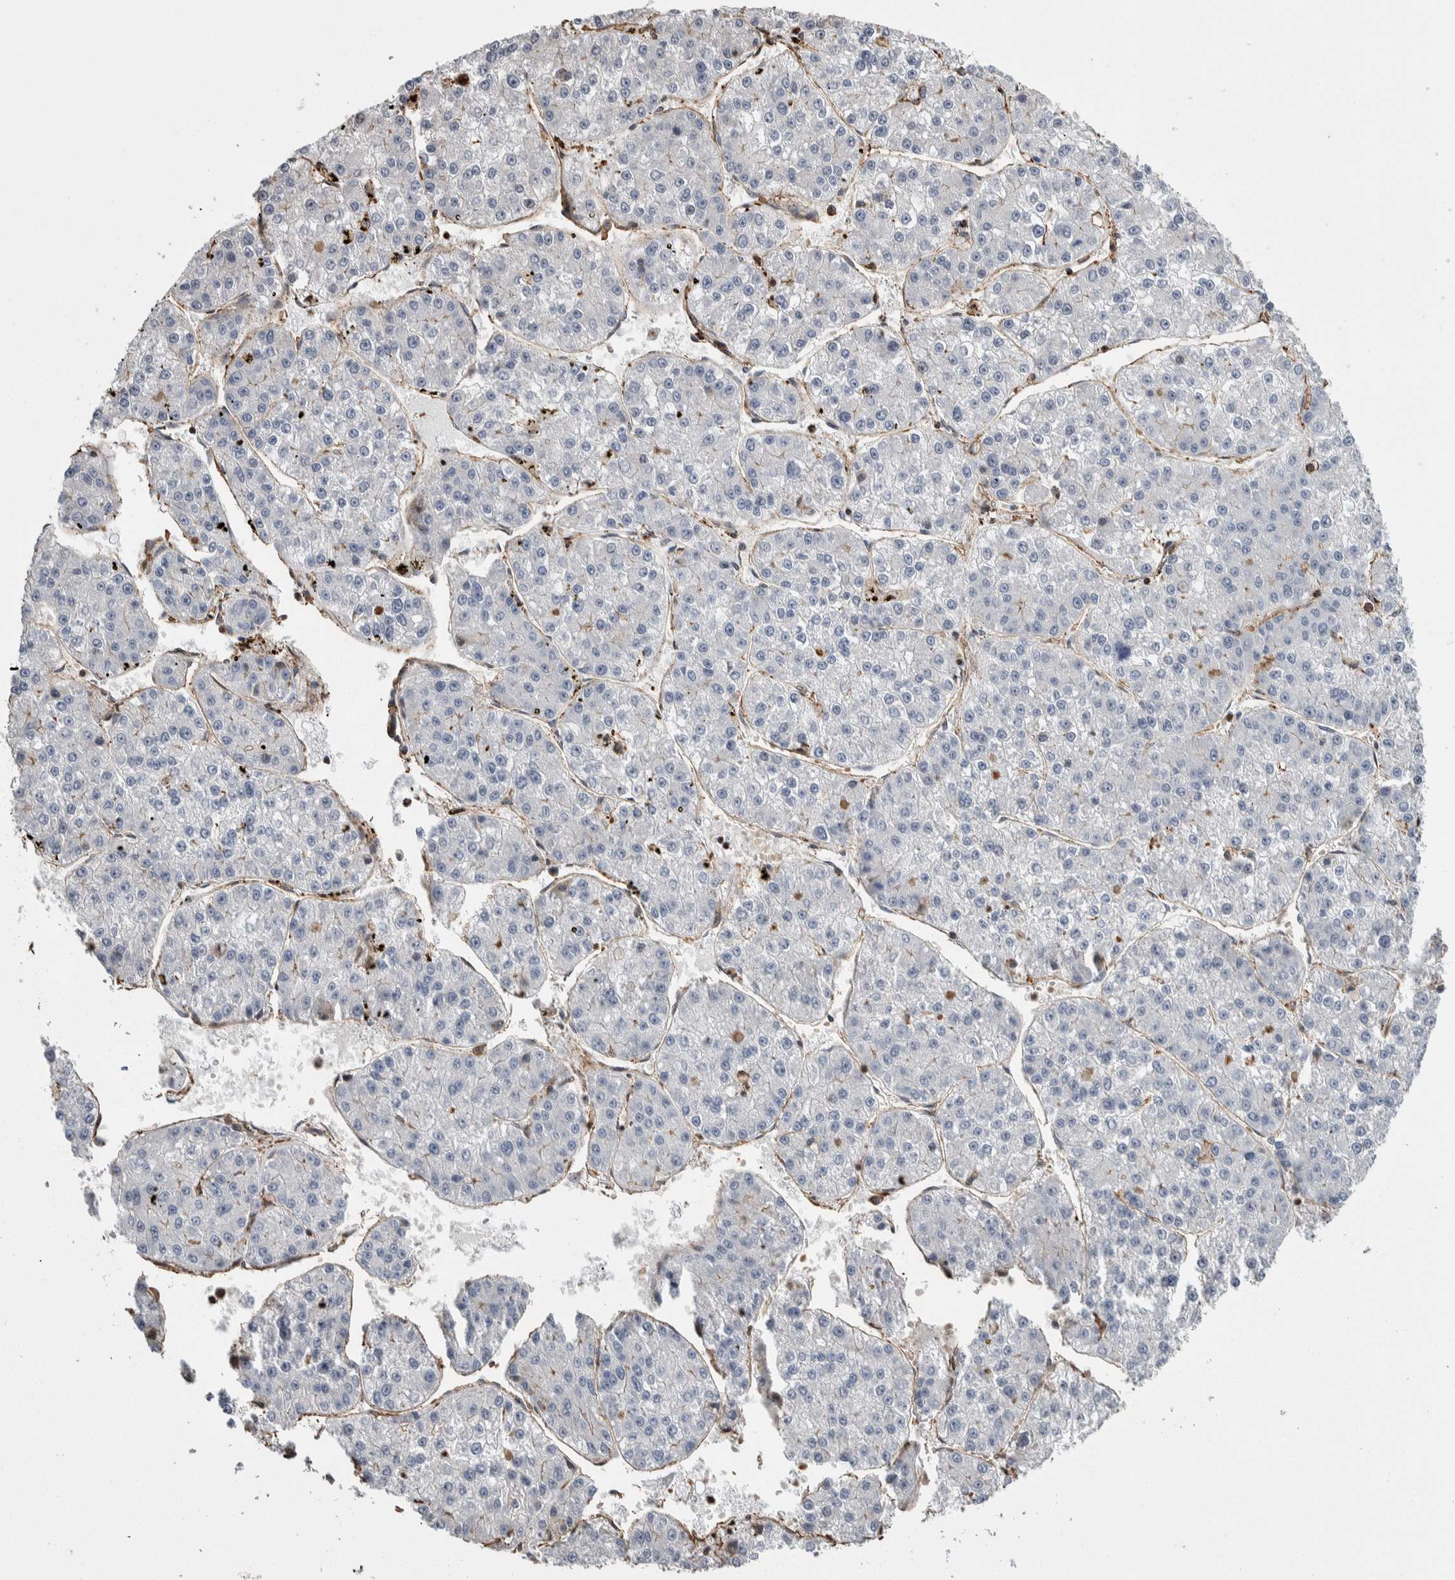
{"staining": {"intensity": "negative", "quantity": "none", "location": "none"}, "tissue": "liver cancer", "cell_type": "Tumor cells", "image_type": "cancer", "snomed": [{"axis": "morphology", "description": "Carcinoma, Hepatocellular, NOS"}, {"axis": "topography", "description": "Liver"}], "caption": "An image of liver cancer (hepatocellular carcinoma) stained for a protein displays no brown staining in tumor cells.", "gene": "ENPP2", "patient": {"sex": "female", "age": 73}}